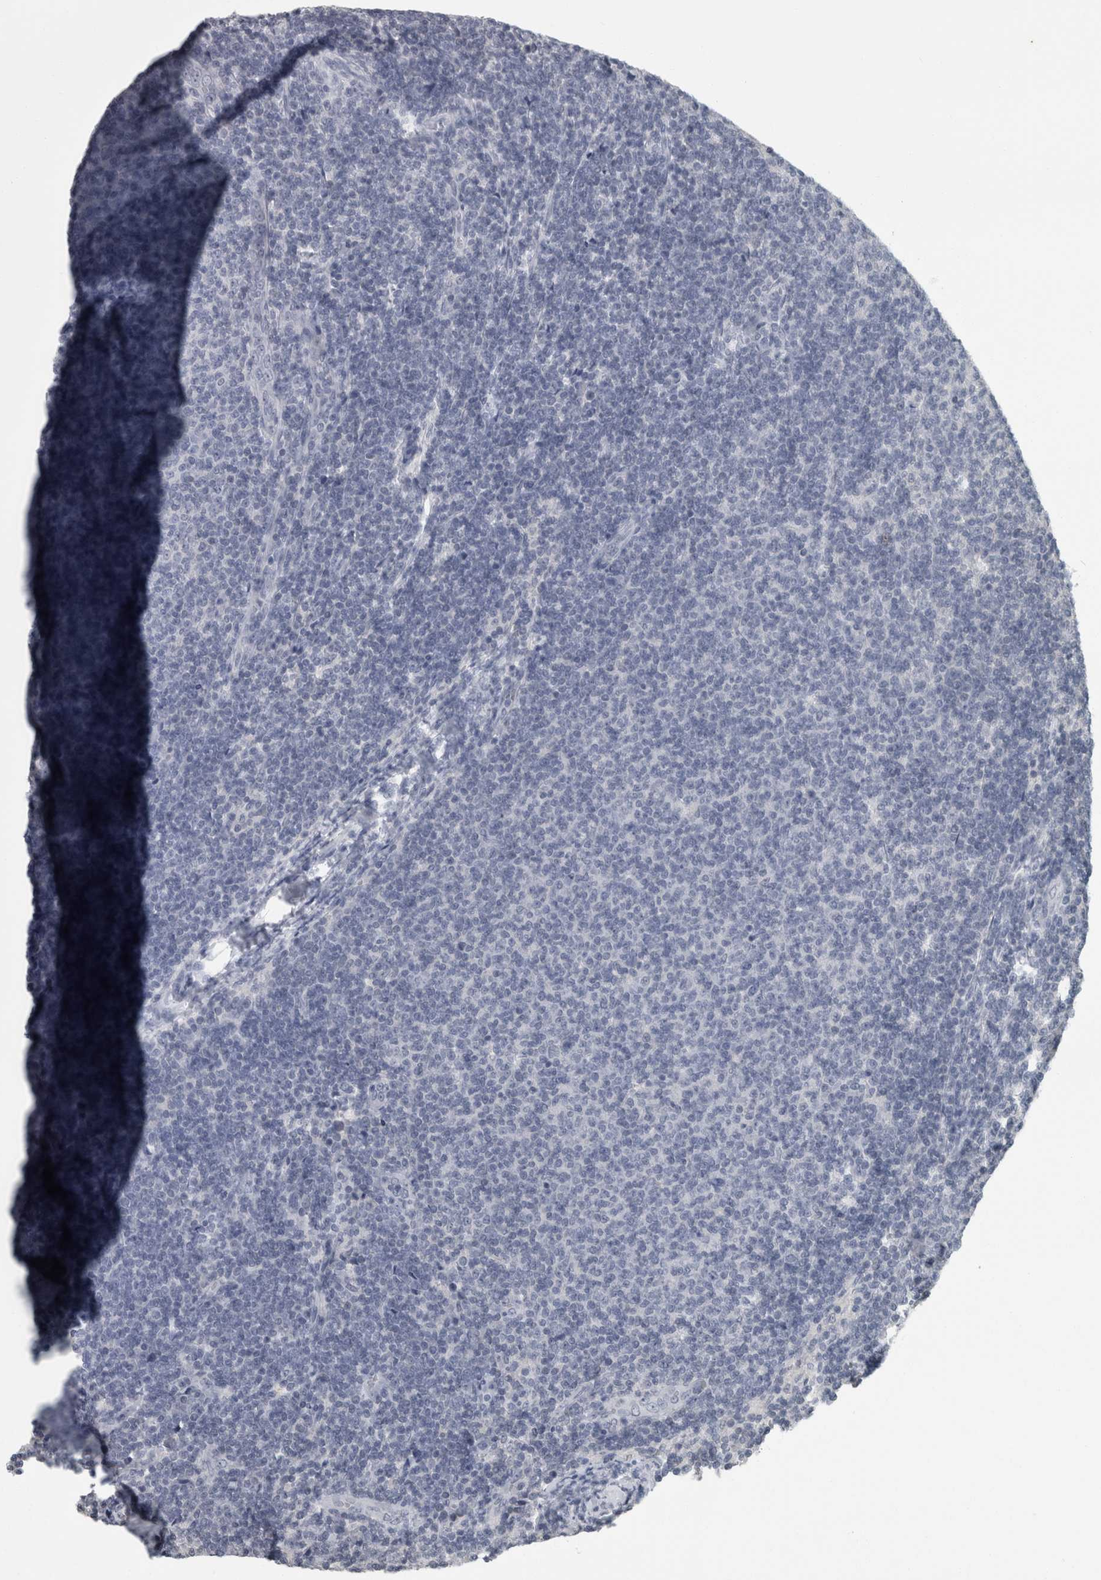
{"staining": {"intensity": "negative", "quantity": "none", "location": "none"}, "tissue": "lymphoma", "cell_type": "Tumor cells", "image_type": "cancer", "snomed": [{"axis": "morphology", "description": "Malignant lymphoma, non-Hodgkin's type, Low grade"}, {"axis": "topography", "description": "Lymph node"}], "caption": "This is an IHC histopathology image of low-grade malignant lymphoma, non-Hodgkin's type. There is no positivity in tumor cells.", "gene": "APRT", "patient": {"sex": "male", "age": 66}}